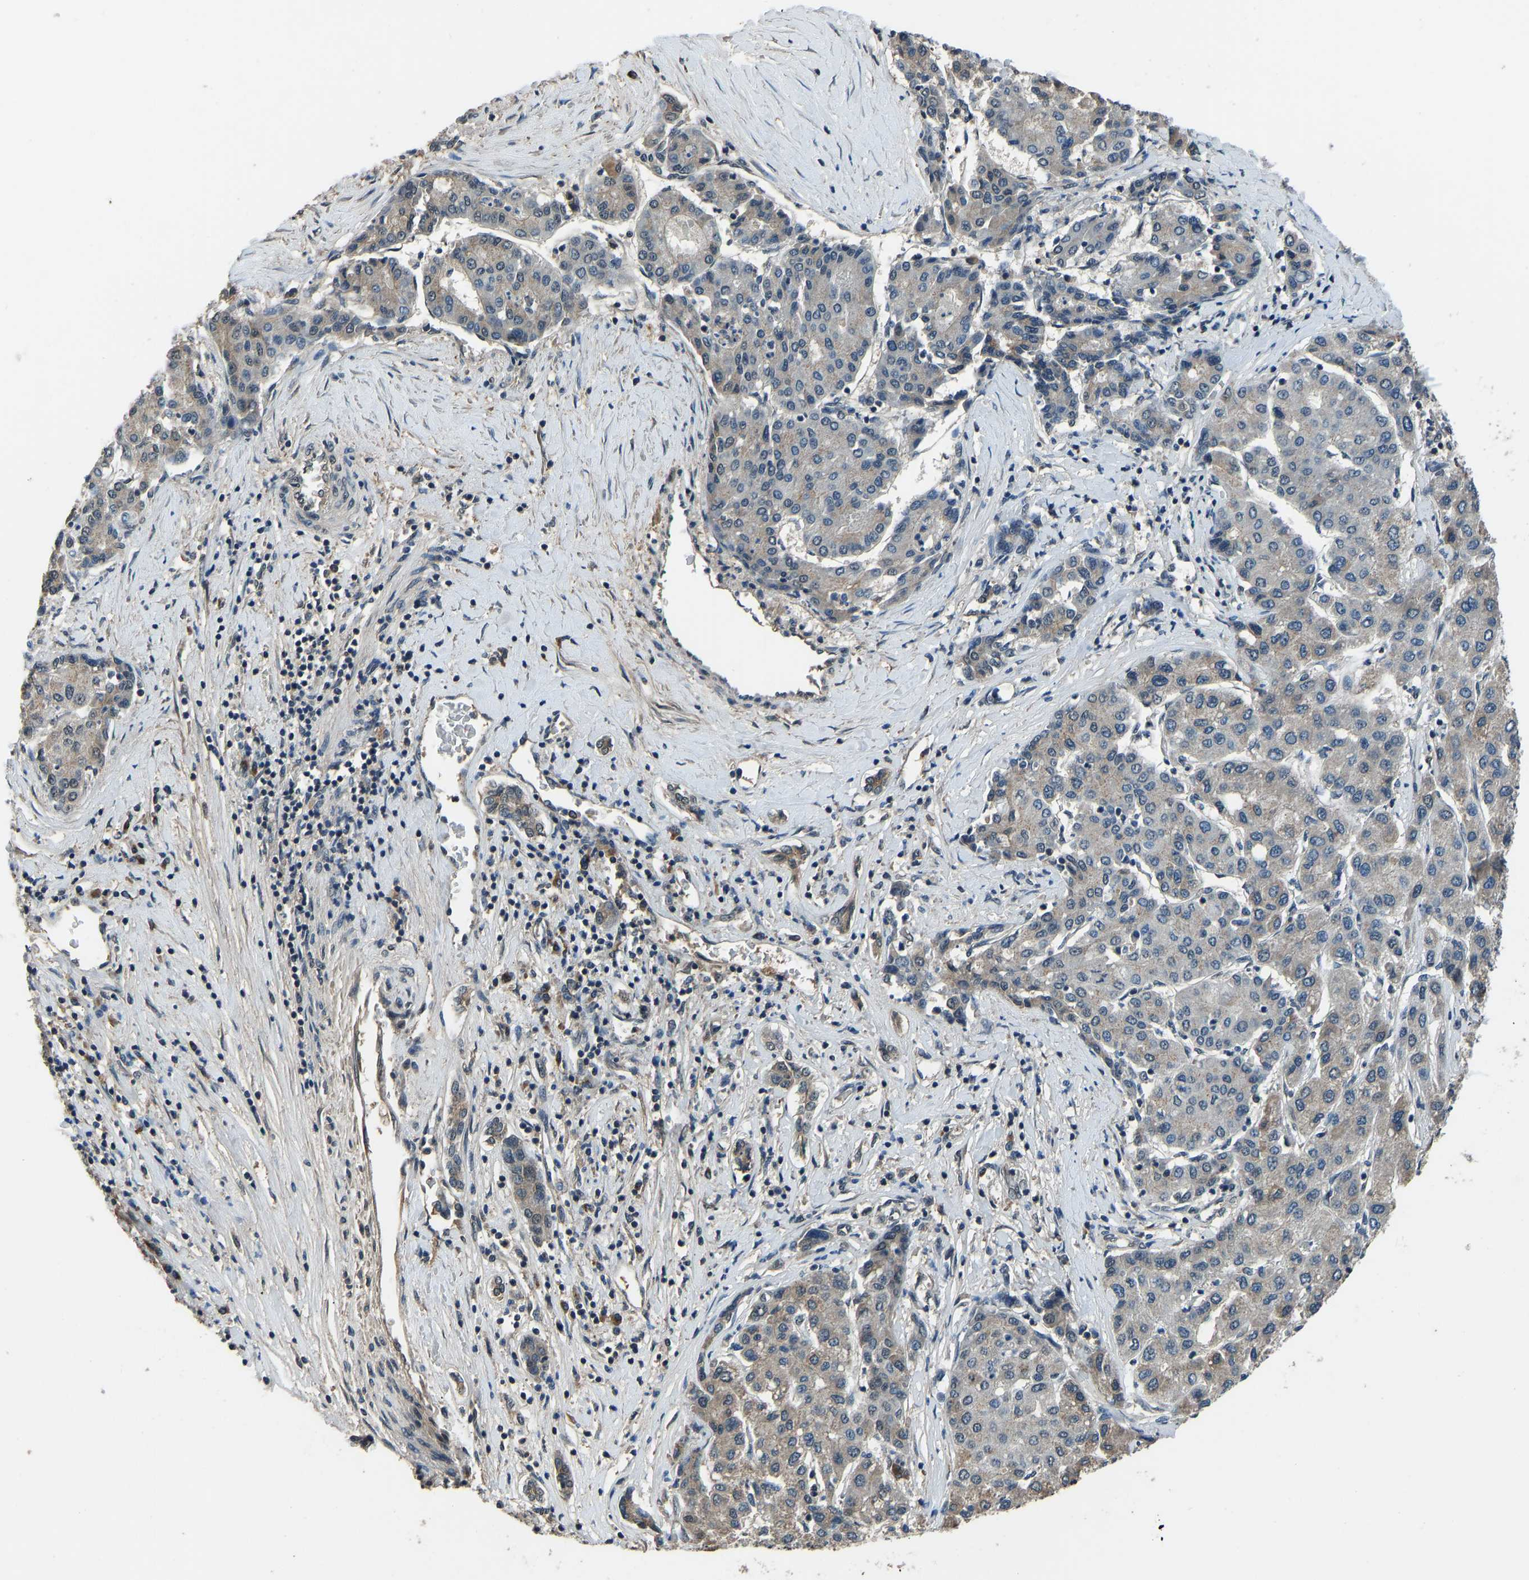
{"staining": {"intensity": "negative", "quantity": "none", "location": "none"}, "tissue": "liver cancer", "cell_type": "Tumor cells", "image_type": "cancer", "snomed": [{"axis": "morphology", "description": "Carcinoma, Hepatocellular, NOS"}, {"axis": "topography", "description": "Liver"}], "caption": "The photomicrograph exhibits no staining of tumor cells in liver cancer (hepatocellular carcinoma).", "gene": "TOX4", "patient": {"sex": "male", "age": 65}}